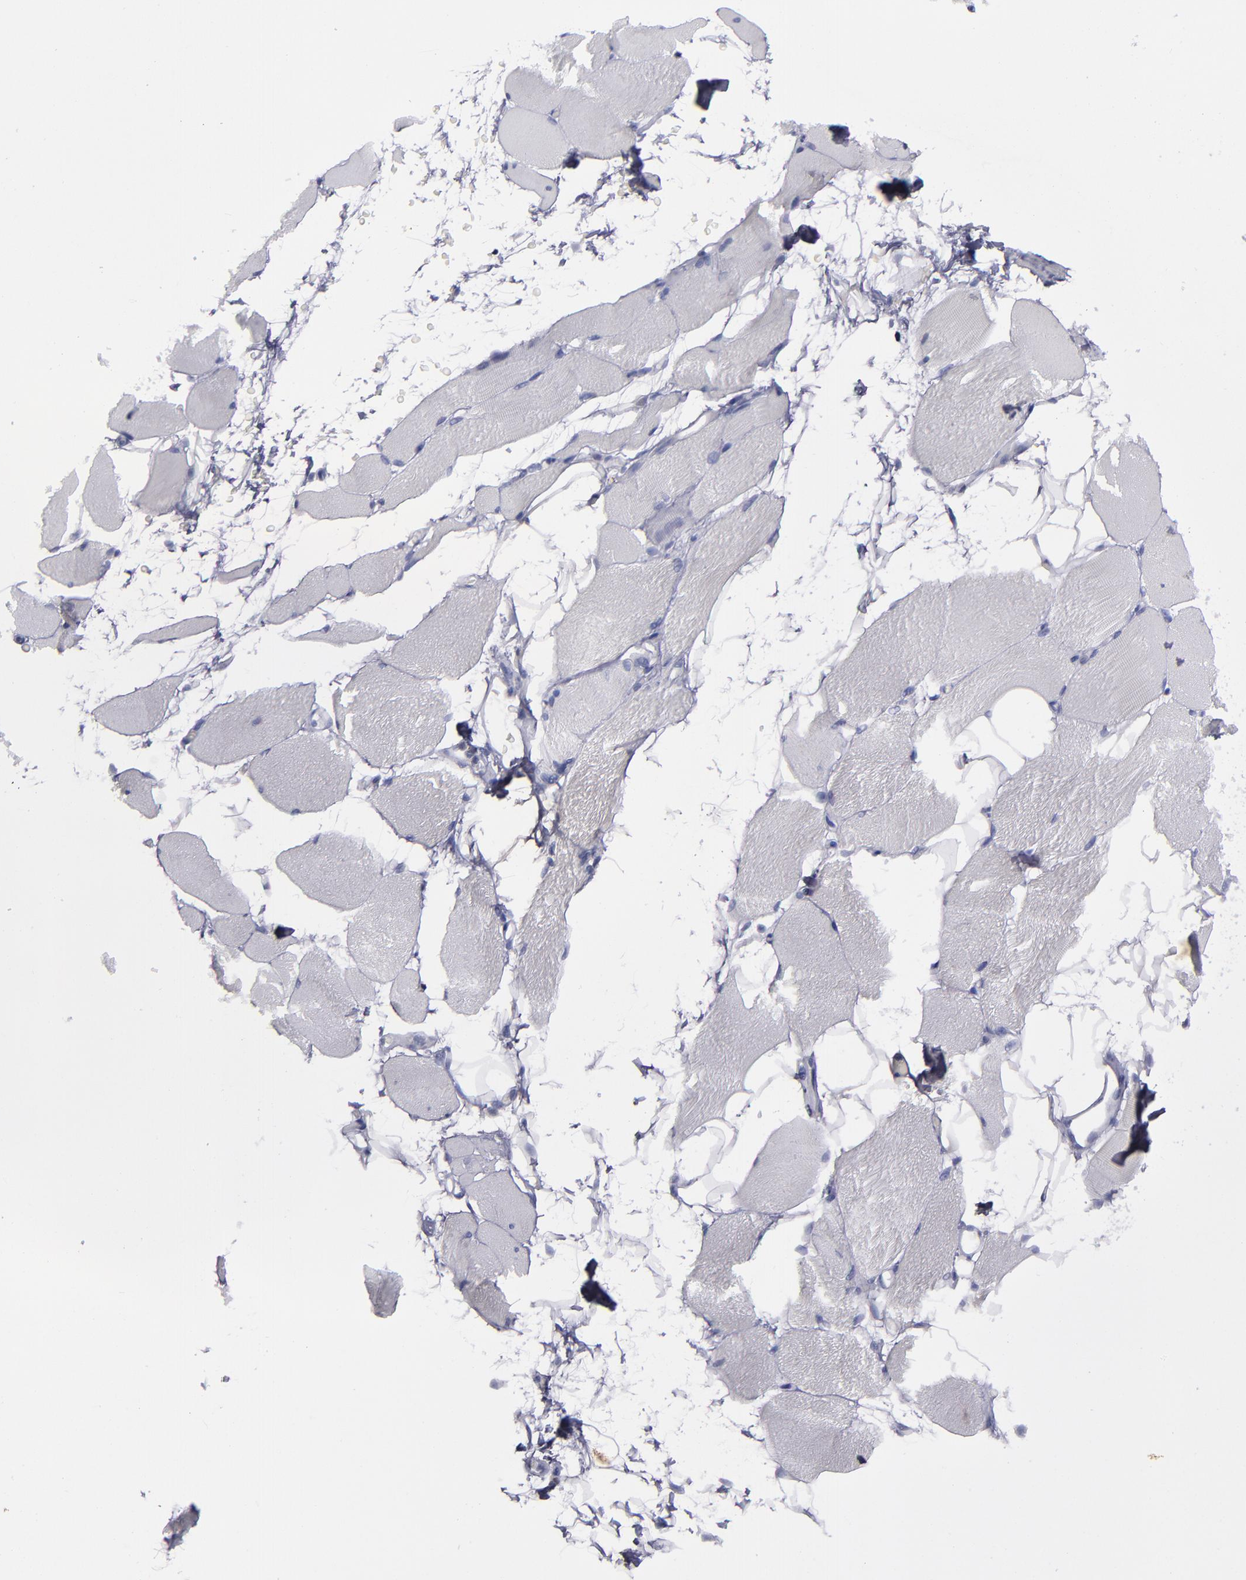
{"staining": {"intensity": "negative", "quantity": "none", "location": "none"}, "tissue": "skeletal muscle", "cell_type": "Myocytes", "image_type": "normal", "snomed": [{"axis": "morphology", "description": "Normal tissue, NOS"}, {"axis": "topography", "description": "Skeletal muscle"}, {"axis": "topography", "description": "Parathyroid gland"}], "caption": "DAB immunohistochemical staining of benign skeletal muscle reveals no significant expression in myocytes. (Brightfield microscopy of DAB immunohistochemistry (IHC) at high magnification).", "gene": "IRF8", "patient": {"sex": "female", "age": 37}}